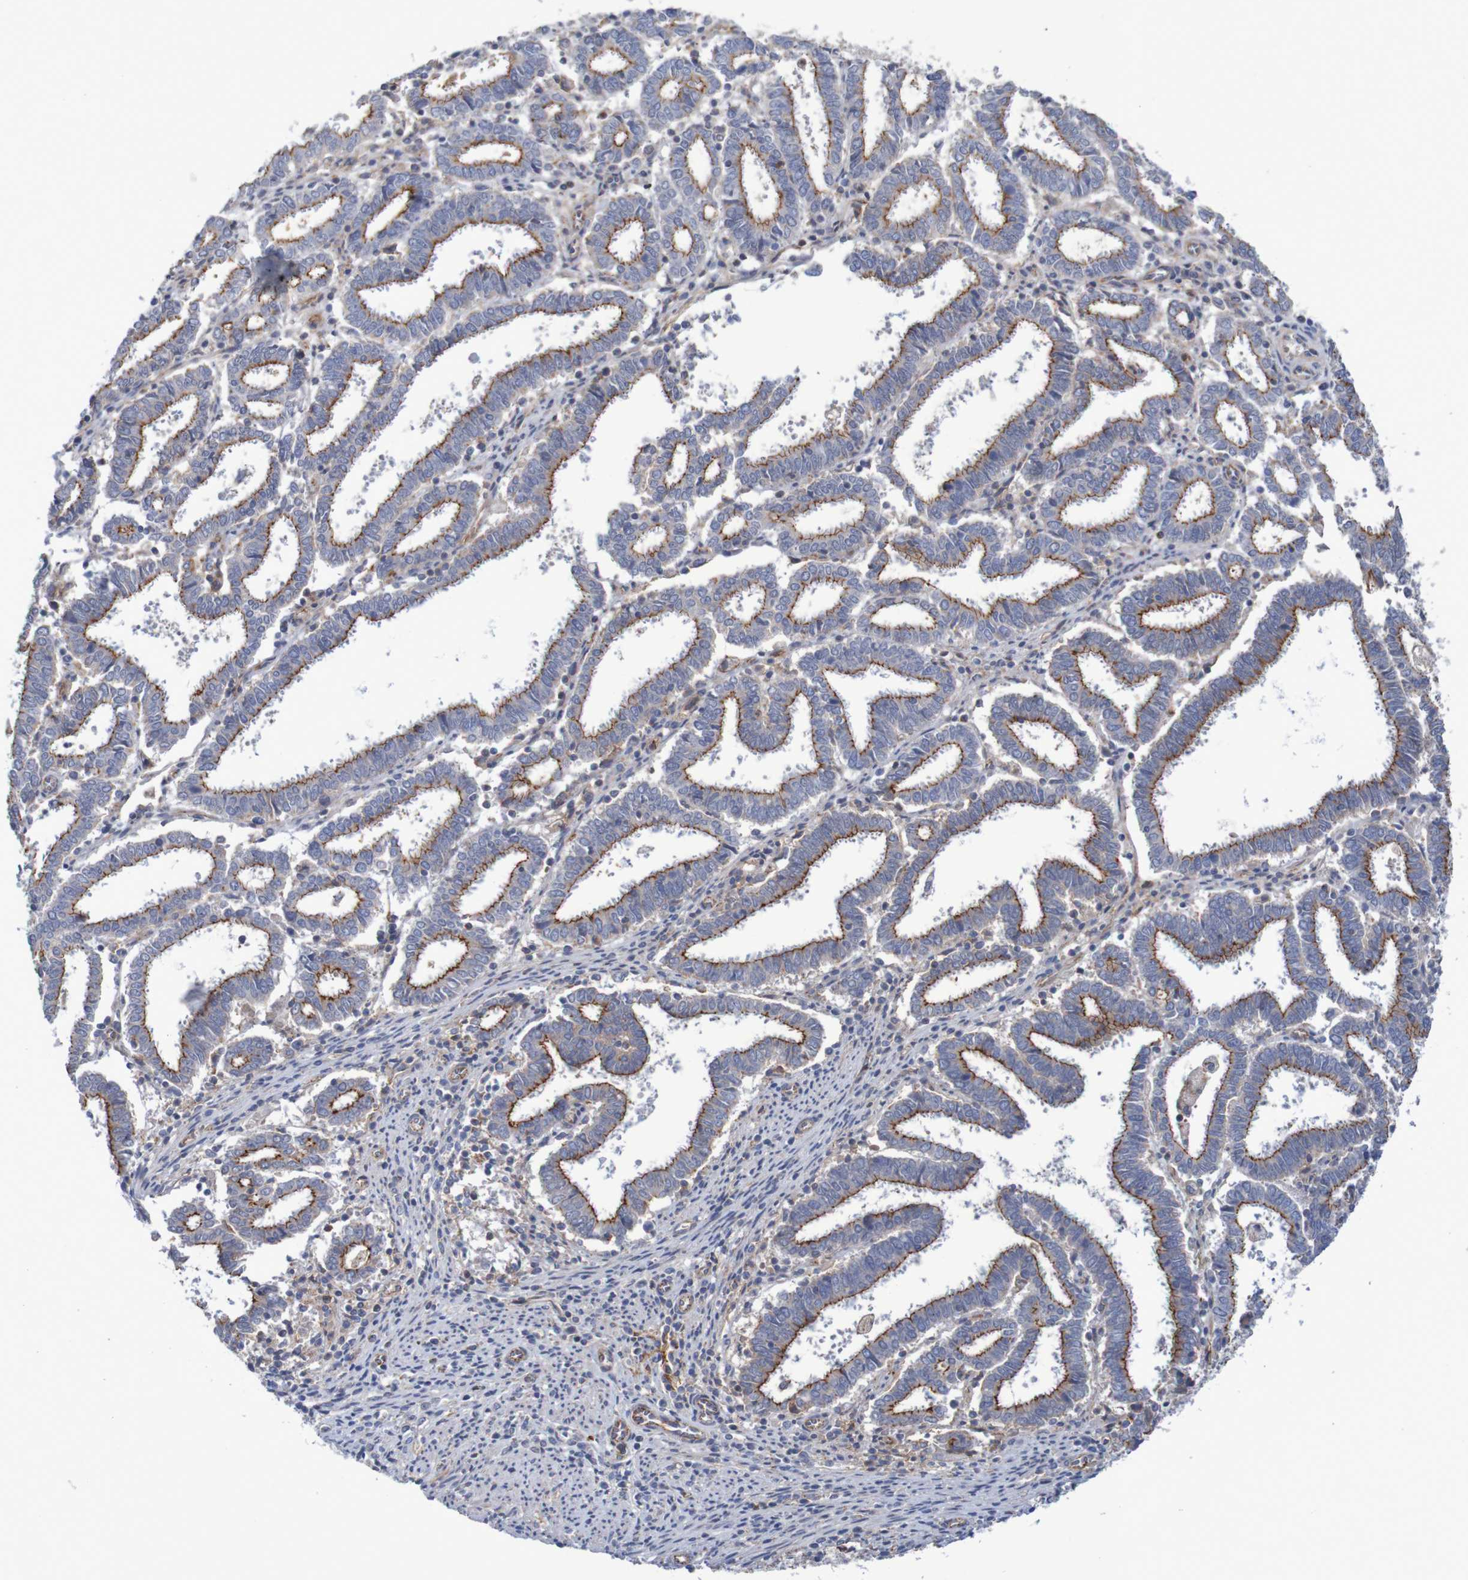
{"staining": {"intensity": "moderate", "quantity": "25%-75%", "location": "cytoplasmic/membranous"}, "tissue": "endometrial cancer", "cell_type": "Tumor cells", "image_type": "cancer", "snomed": [{"axis": "morphology", "description": "Adenocarcinoma, NOS"}, {"axis": "topography", "description": "Uterus"}], "caption": "A micrograph of endometrial adenocarcinoma stained for a protein displays moderate cytoplasmic/membranous brown staining in tumor cells. (DAB IHC with brightfield microscopy, high magnification).", "gene": "NECTIN2", "patient": {"sex": "female", "age": 83}}